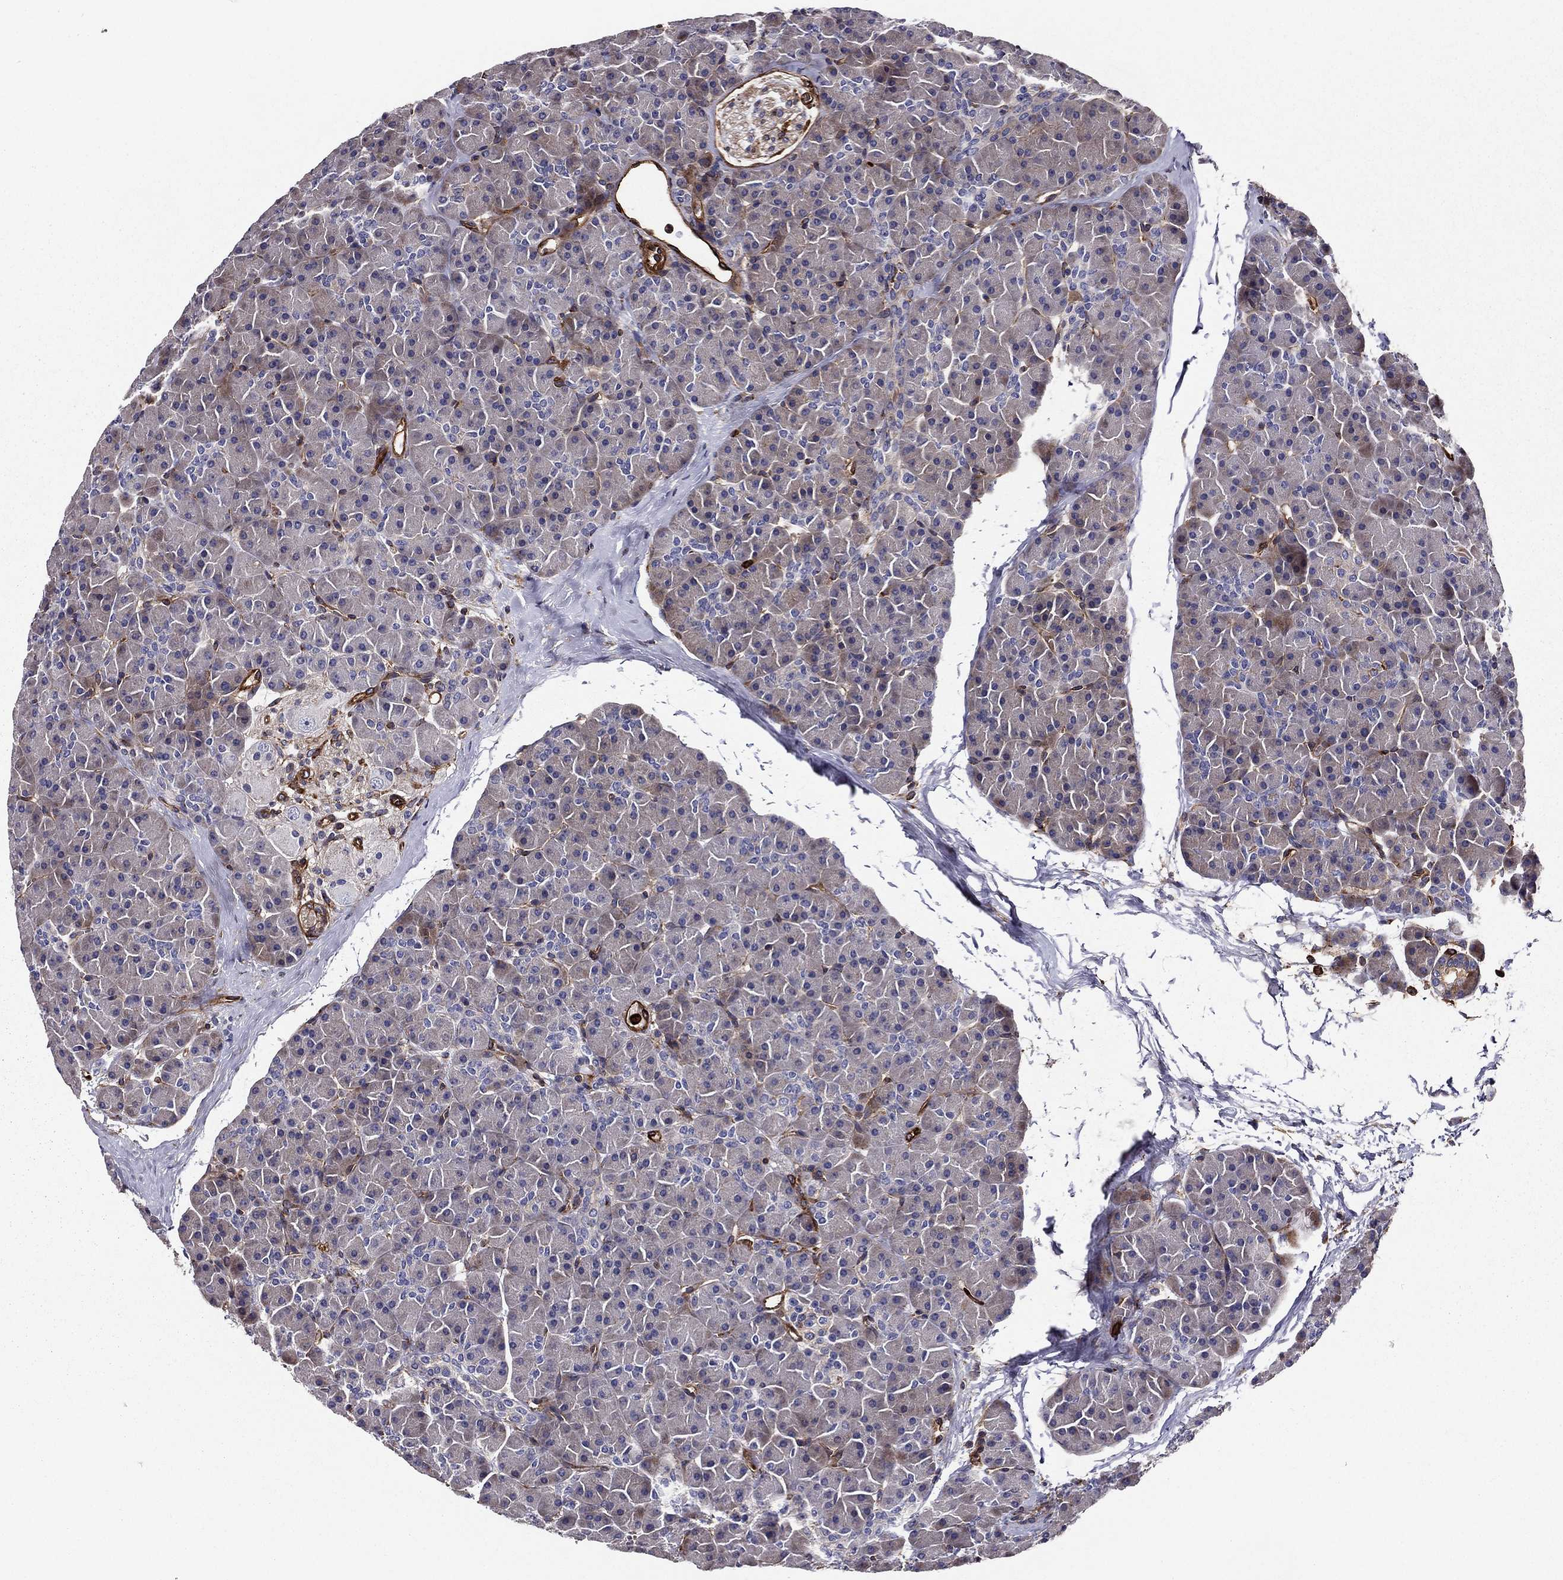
{"staining": {"intensity": "moderate", "quantity": "<25%", "location": "cytoplasmic/membranous"}, "tissue": "pancreas", "cell_type": "Exocrine glandular cells", "image_type": "normal", "snomed": [{"axis": "morphology", "description": "Normal tissue, NOS"}, {"axis": "topography", "description": "Pancreas"}], "caption": "This photomicrograph displays immunohistochemistry staining of normal human pancreas, with low moderate cytoplasmic/membranous expression in about <25% of exocrine glandular cells.", "gene": "EHBP1L1", "patient": {"sex": "female", "age": 44}}